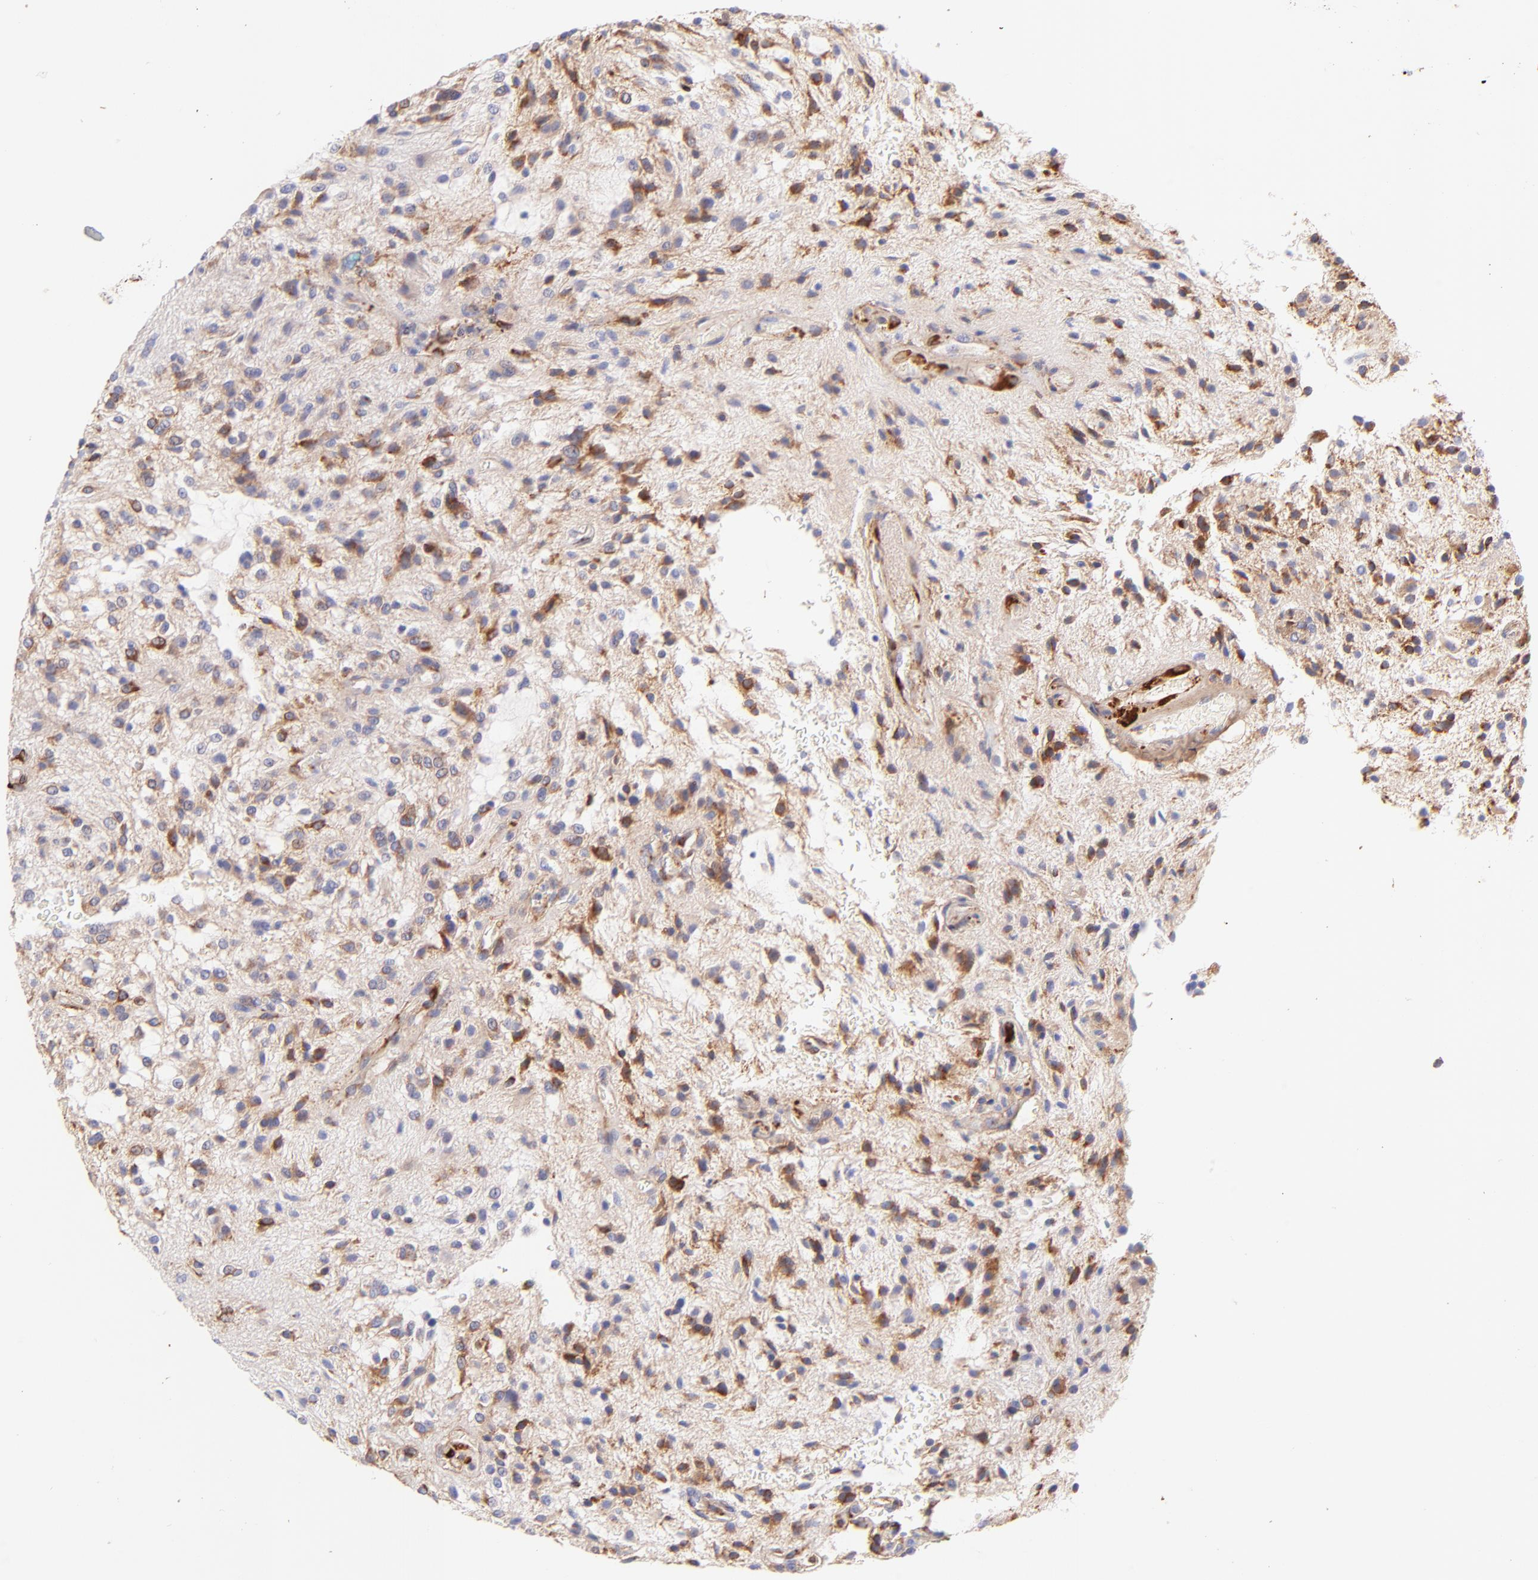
{"staining": {"intensity": "strong", "quantity": "25%-75%", "location": "cytoplasmic/membranous"}, "tissue": "glioma", "cell_type": "Tumor cells", "image_type": "cancer", "snomed": [{"axis": "morphology", "description": "Glioma, malignant, NOS"}, {"axis": "topography", "description": "Cerebellum"}], "caption": "An image of human glioma (malignant) stained for a protein displays strong cytoplasmic/membranous brown staining in tumor cells. The staining was performed using DAB to visualize the protein expression in brown, while the nuclei were stained in blue with hematoxylin (Magnification: 20x).", "gene": "BGN", "patient": {"sex": "female", "age": 10}}